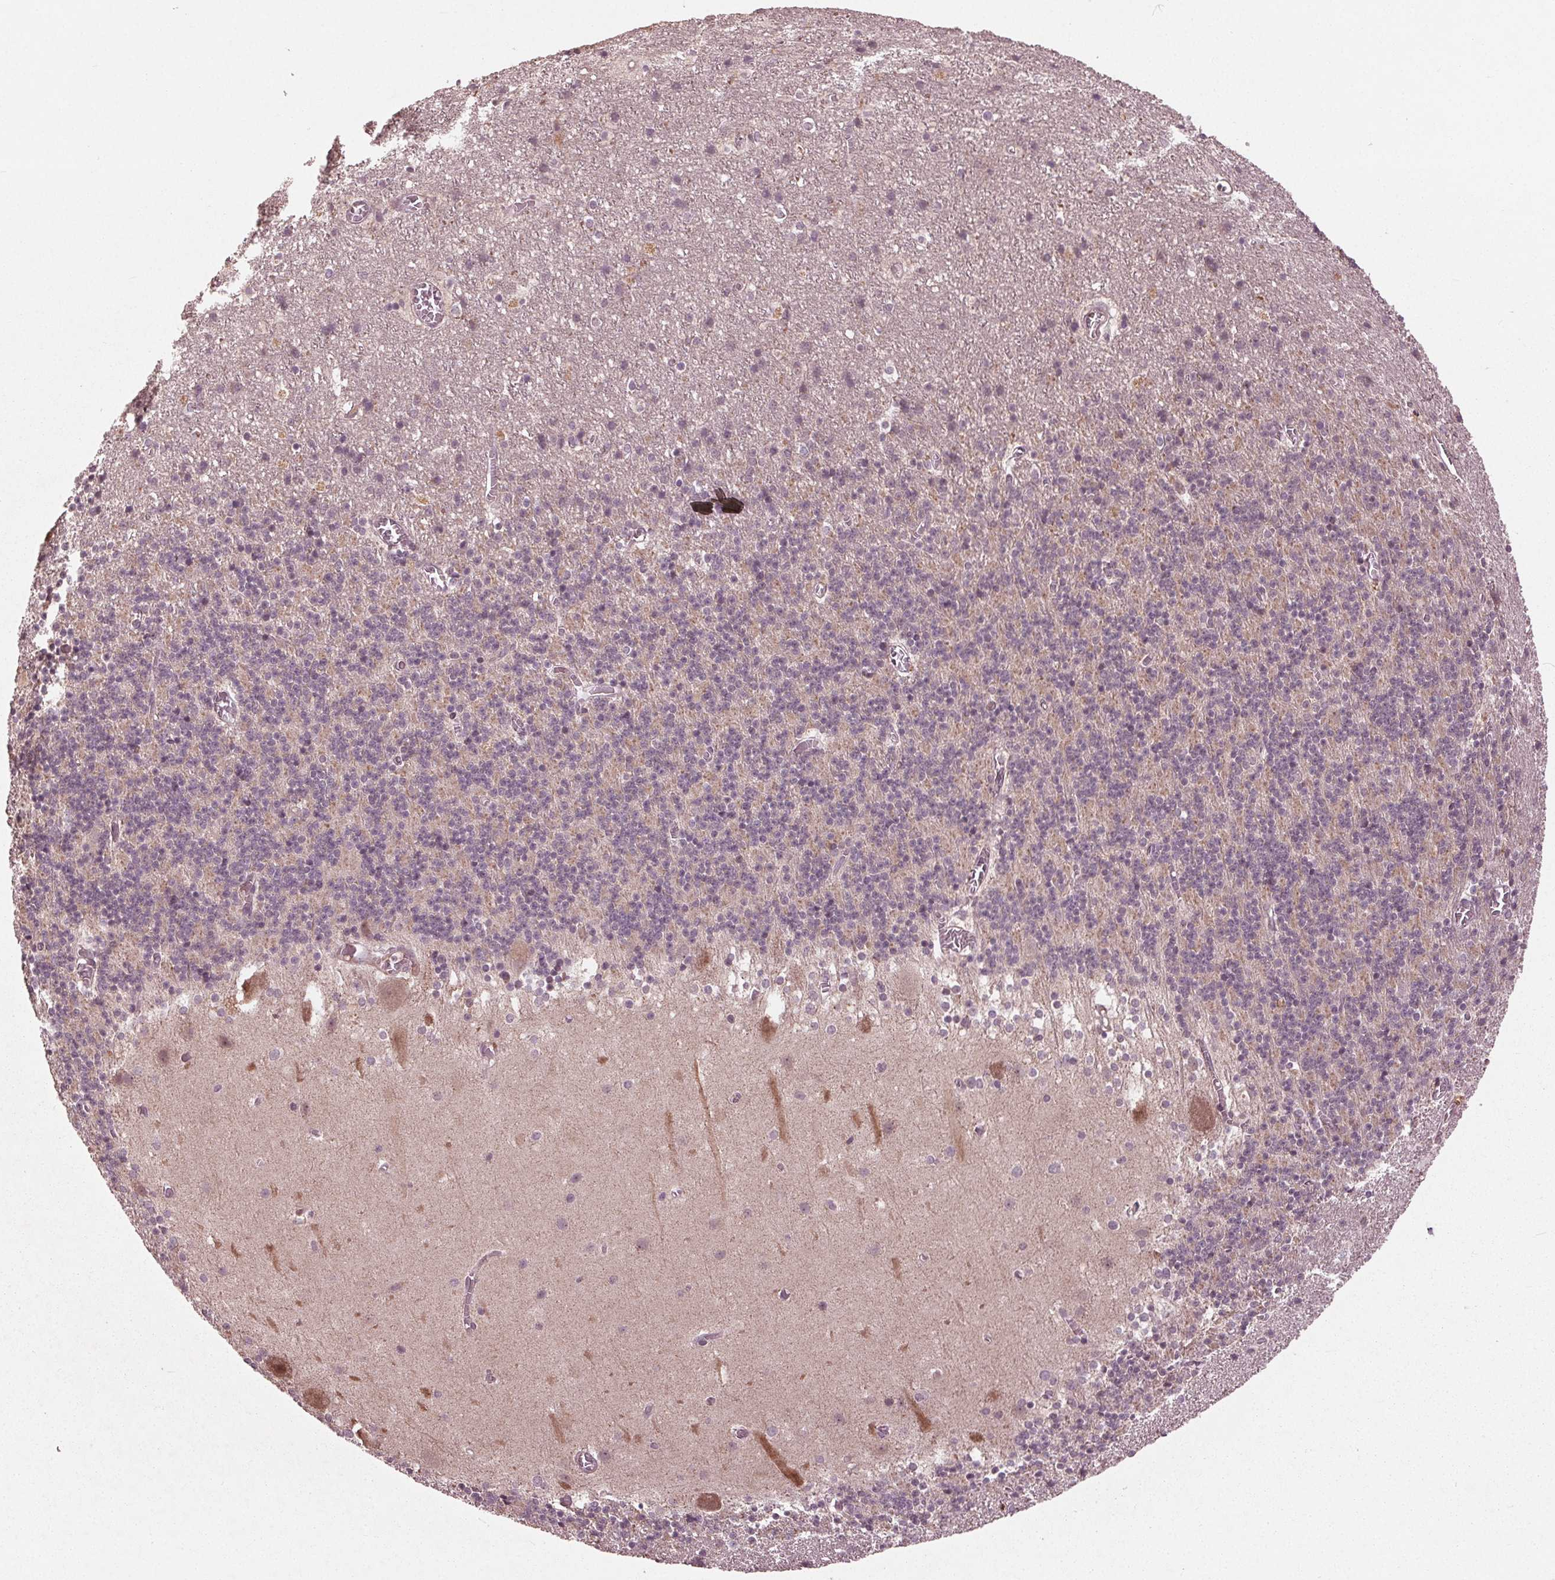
{"staining": {"intensity": "moderate", "quantity": "25%-75%", "location": "cytoplasmic/membranous"}, "tissue": "cerebellum", "cell_type": "Cells in granular layer", "image_type": "normal", "snomed": [{"axis": "morphology", "description": "Normal tissue, NOS"}, {"axis": "topography", "description": "Cerebellum"}], "caption": "Cerebellum was stained to show a protein in brown. There is medium levels of moderate cytoplasmic/membranous positivity in approximately 25%-75% of cells in granular layer. (DAB IHC with brightfield microscopy, high magnification).", "gene": "CDKL4", "patient": {"sex": "male", "age": 70}}